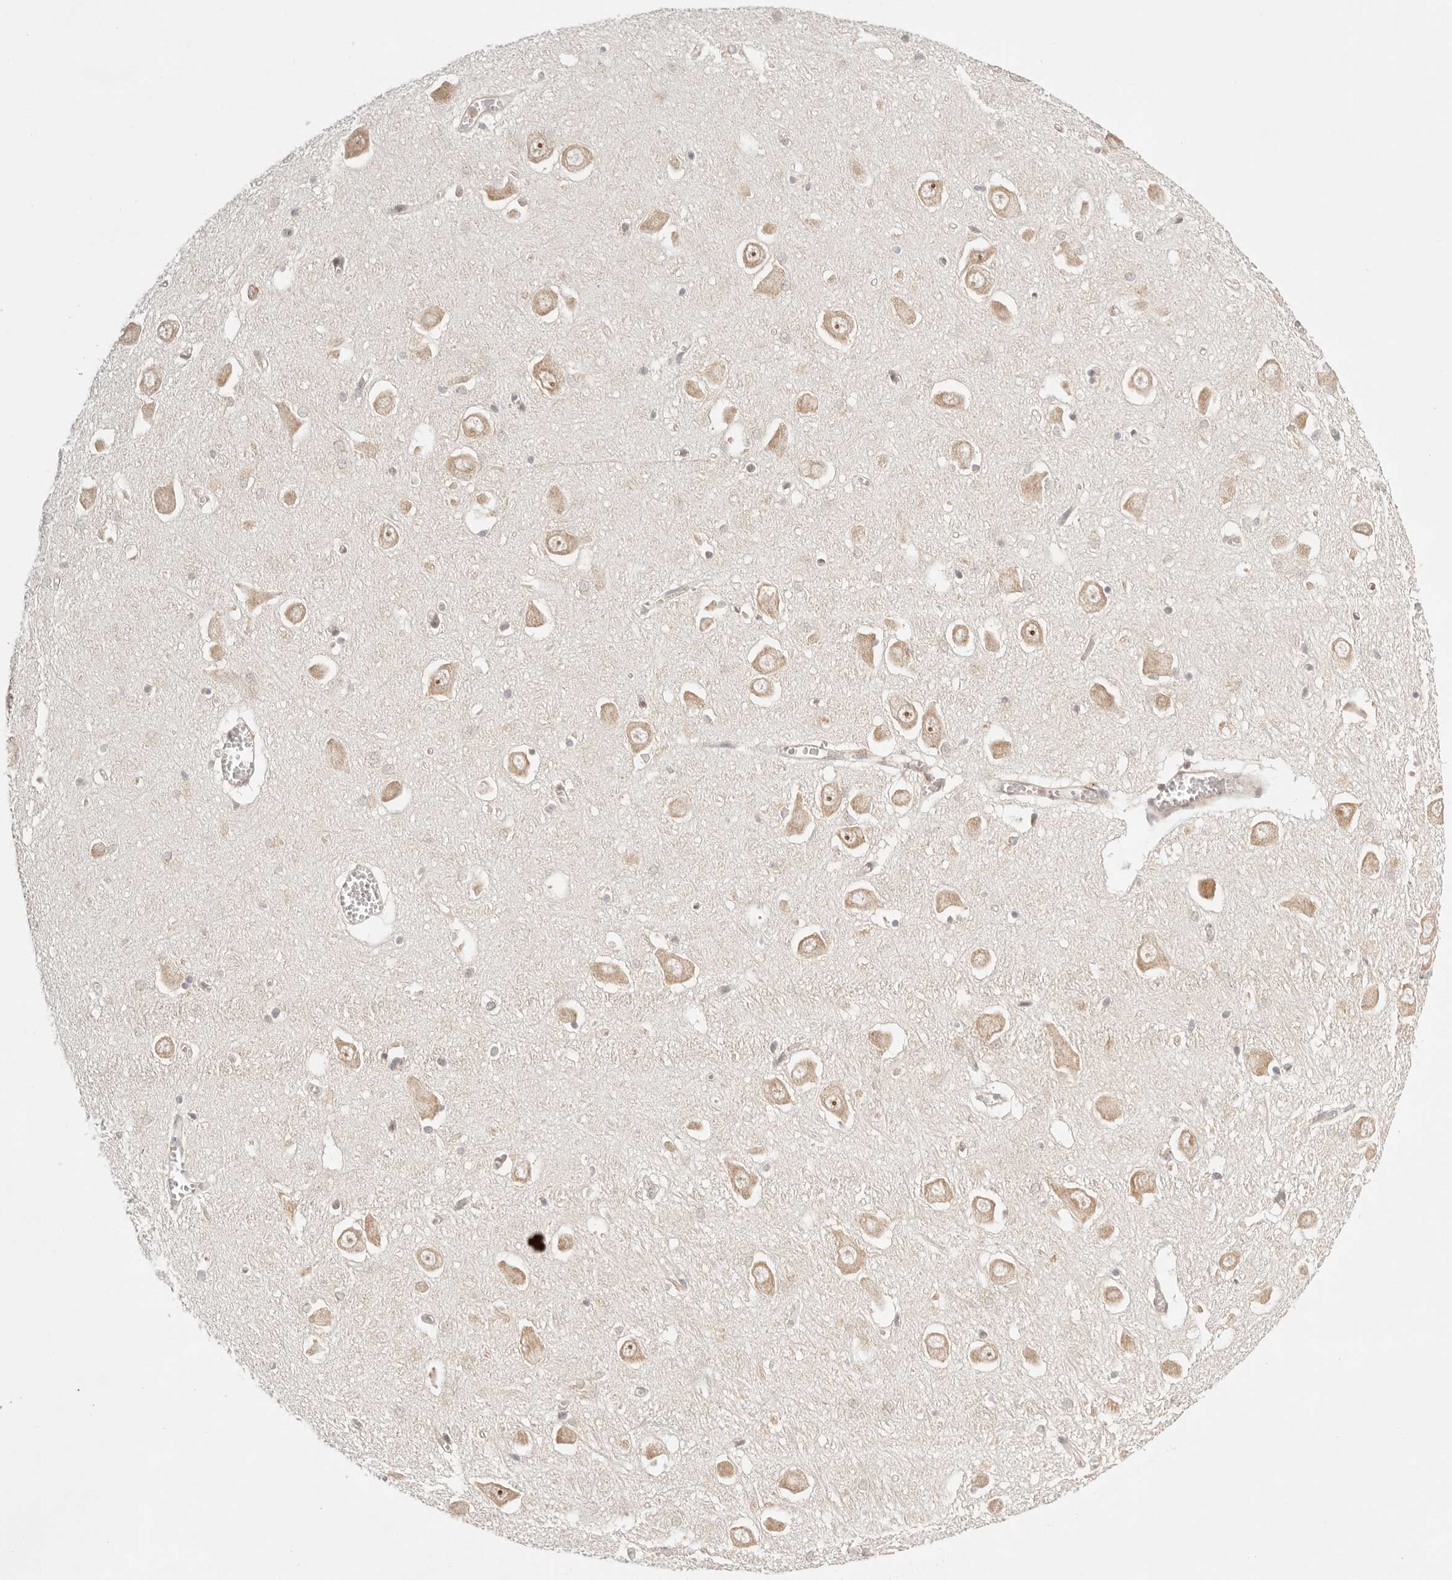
{"staining": {"intensity": "negative", "quantity": "none", "location": "none"}, "tissue": "hippocampus", "cell_type": "Glial cells", "image_type": "normal", "snomed": [{"axis": "morphology", "description": "Normal tissue, NOS"}, {"axis": "topography", "description": "Hippocampus"}], "caption": "This is a micrograph of IHC staining of unremarkable hippocampus, which shows no staining in glial cells. (Immunohistochemistry (ihc), brightfield microscopy, high magnification).", "gene": "GTF2E2", "patient": {"sex": "male", "age": 70}}